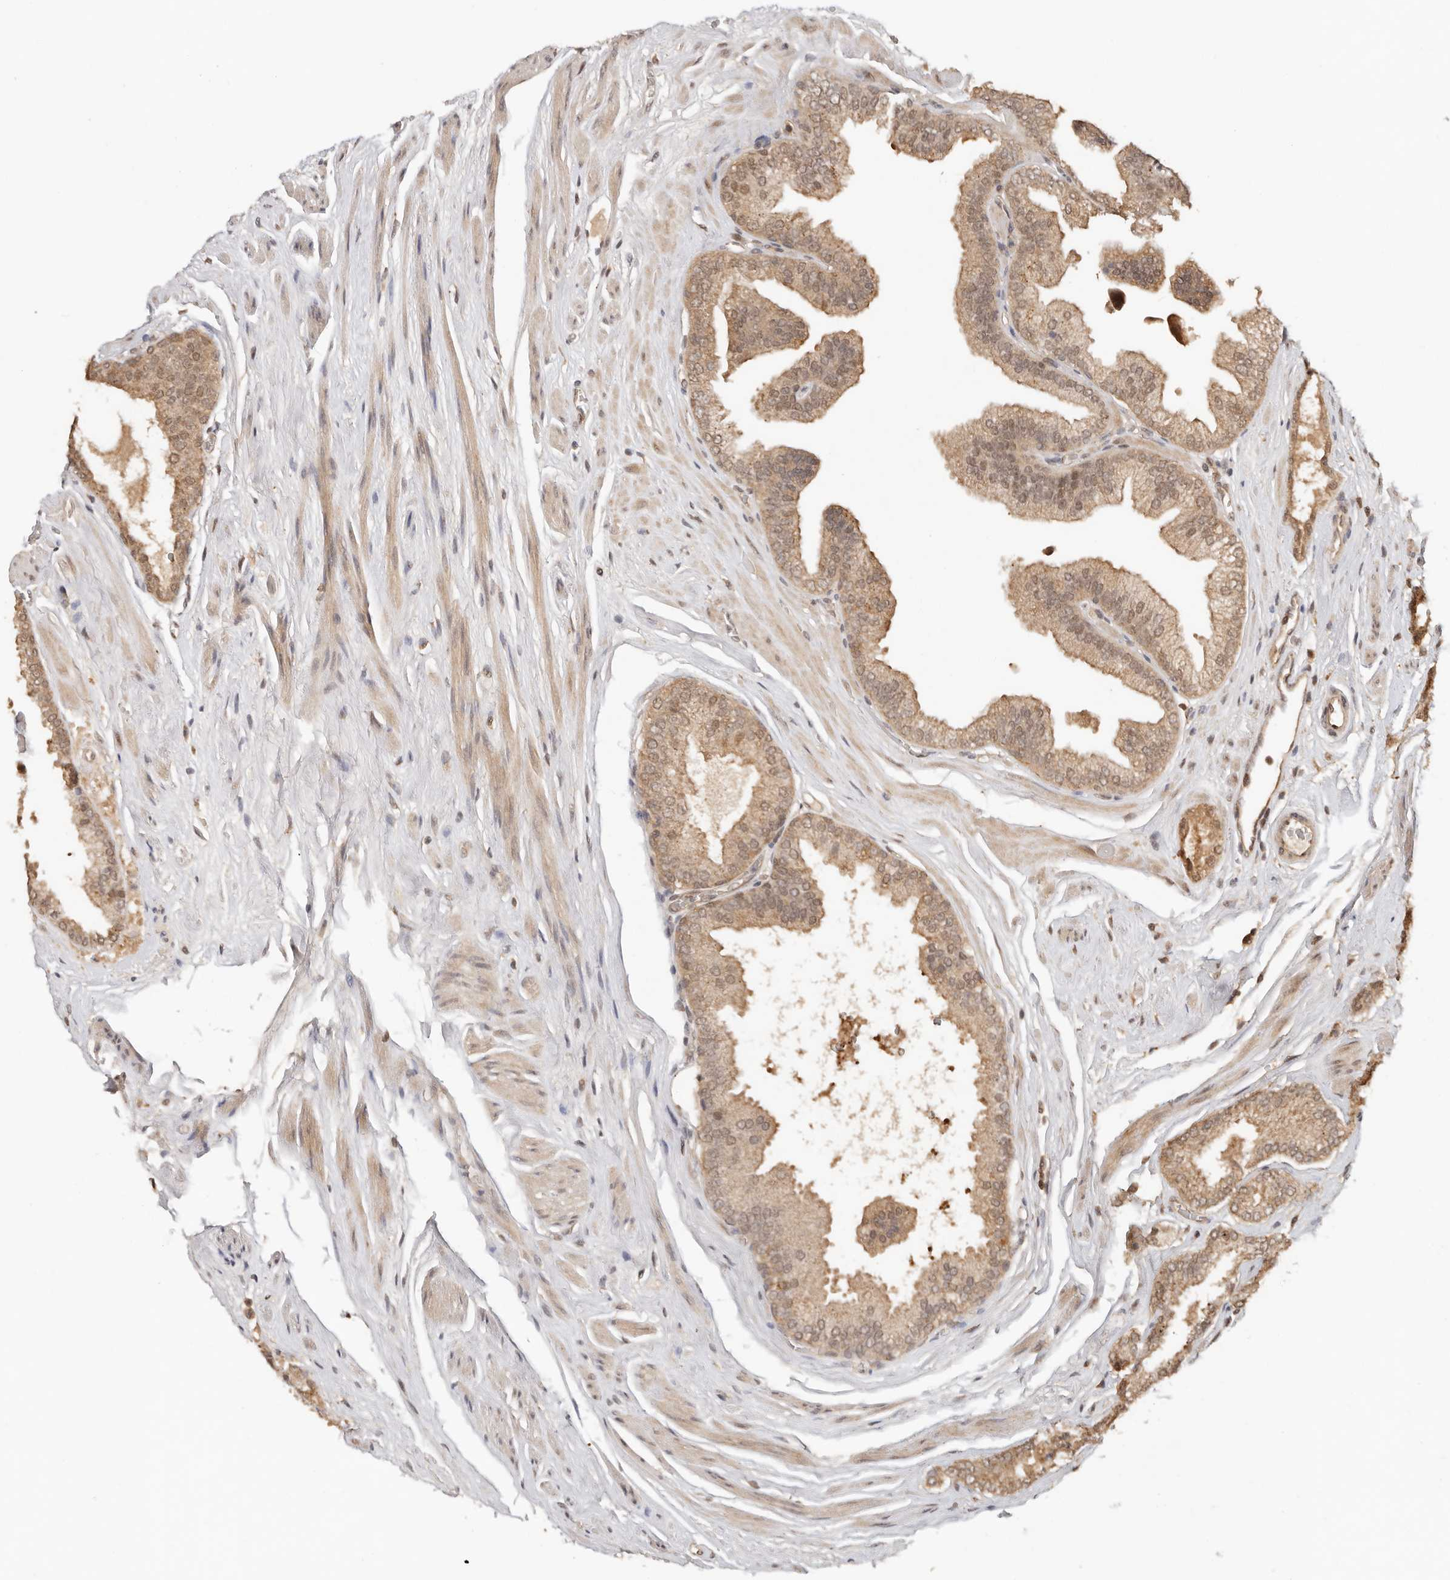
{"staining": {"intensity": "moderate", "quantity": ">75%", "location": "cytoplasmic/membranous,nuclear"}, "tissue": "prostate cancer", "cell_type": "Tumor cells", "image_type": "cancer", "snomed": [{"axis": "morphology", "description": "Adenocarcinoma, Low grade"}, {"axis": "topography", "description": "Prostate"}], "caption": "Protein expression analysis of low-grade adenocarcinoma (prostate) displays moderate cytoplasmic/membranous and nuclear staining in approximately >75% of tumor cells.", "gene": "PSMA5", "patient": {"sex": "male", "age": 62}}